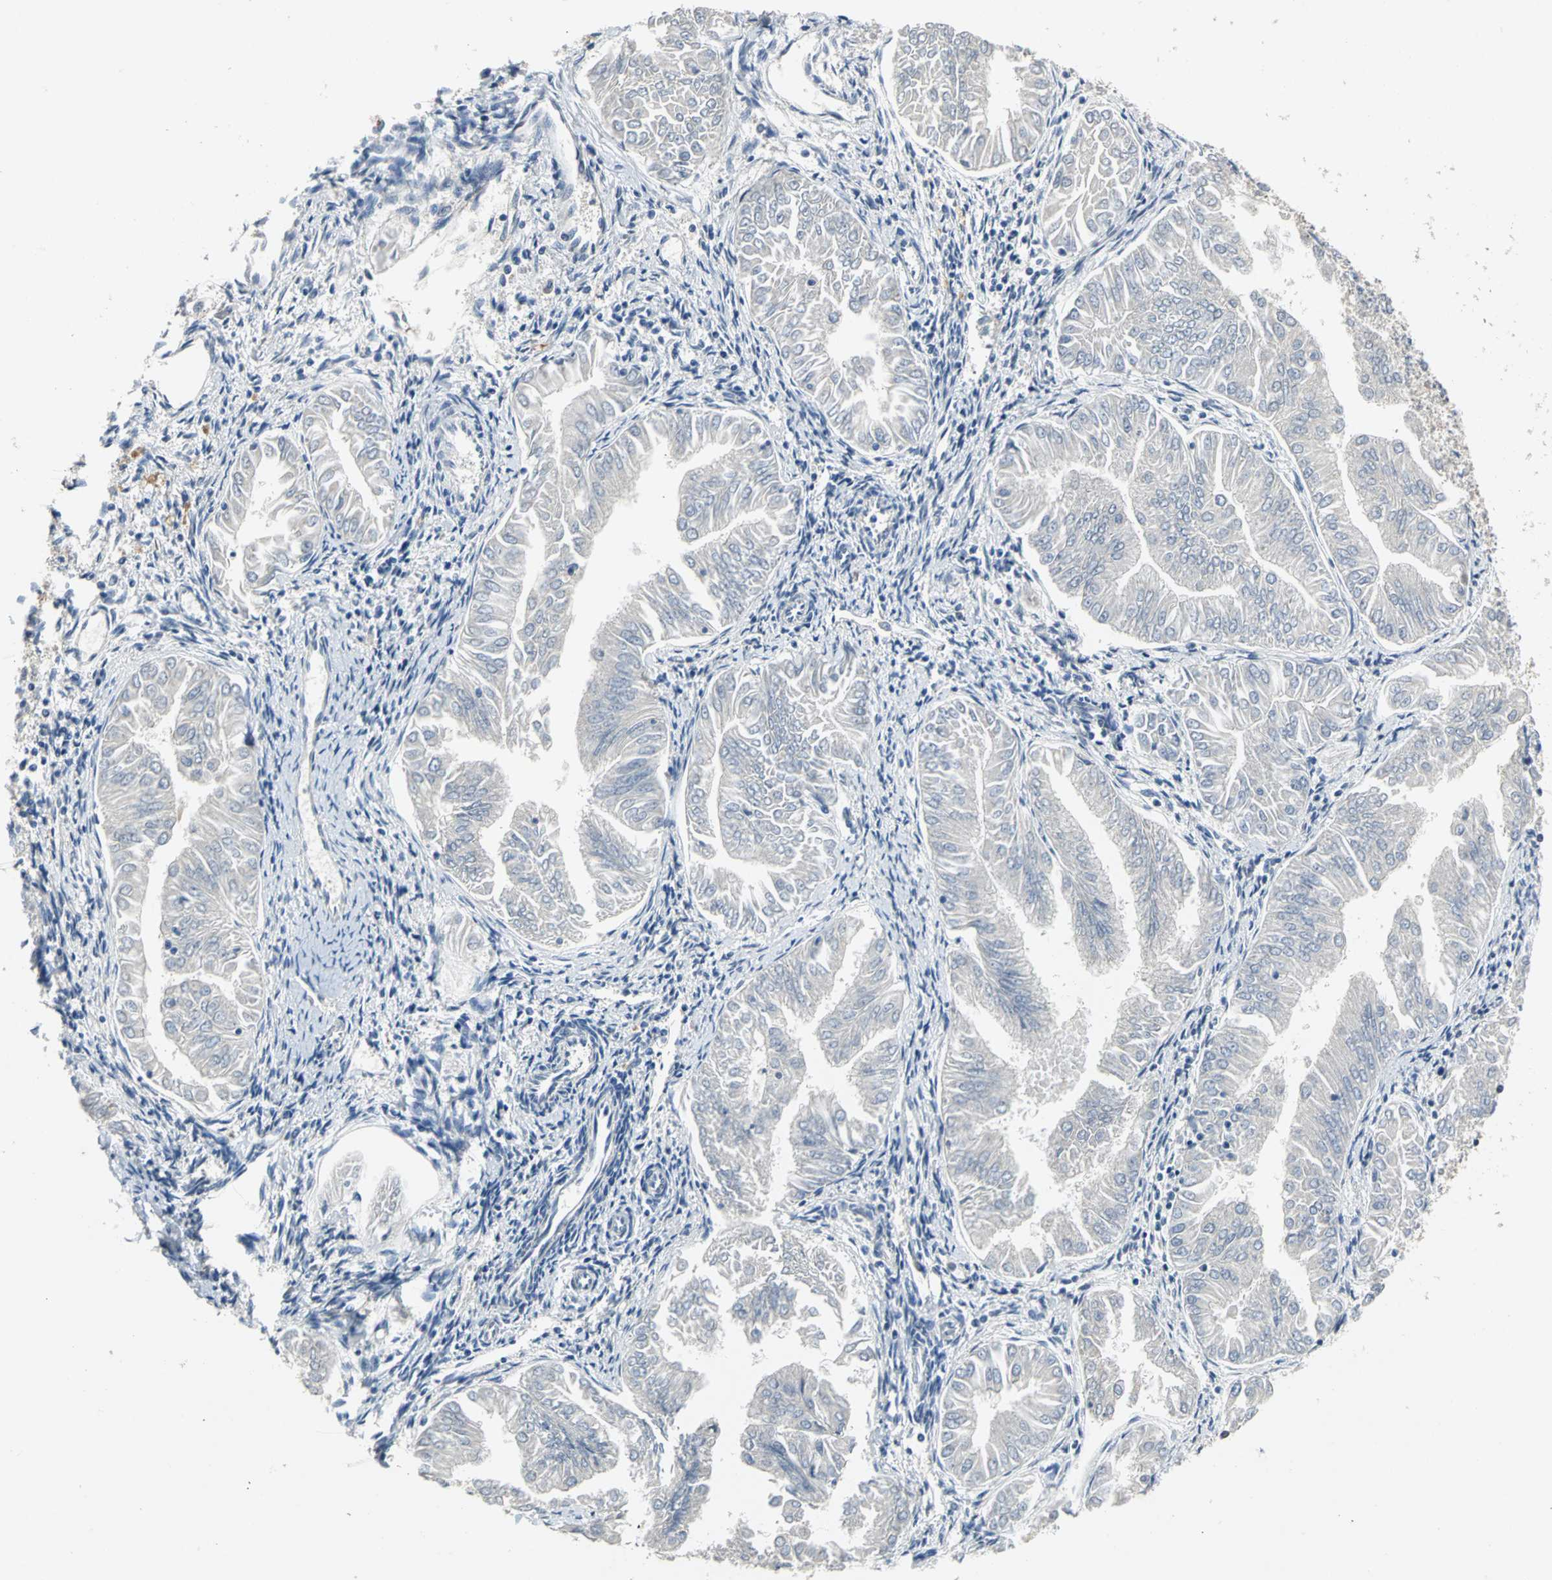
{"staining": {"intensity": "weak", "quantity": "25%-75%", "location": "cytoplasmic/membranous"}, "tissue": "endometrial cancer", "cell_type": "Tumor cells", "image_type": "cancer", "snomed": [{"axis": "morphology", "description": "Adenocarcinoma, NOS"}, {"axis": "topography", "description": "Endometrium"}], "caption": "This is a photomicrograph of immunohistochemistry staining of endometrial adenocarcinoma, which shows weak expression in the cytoplasmic/membranous of tumor cells.", "gene": "JADE3", "patient": {"sex": "female", "age": 53}}